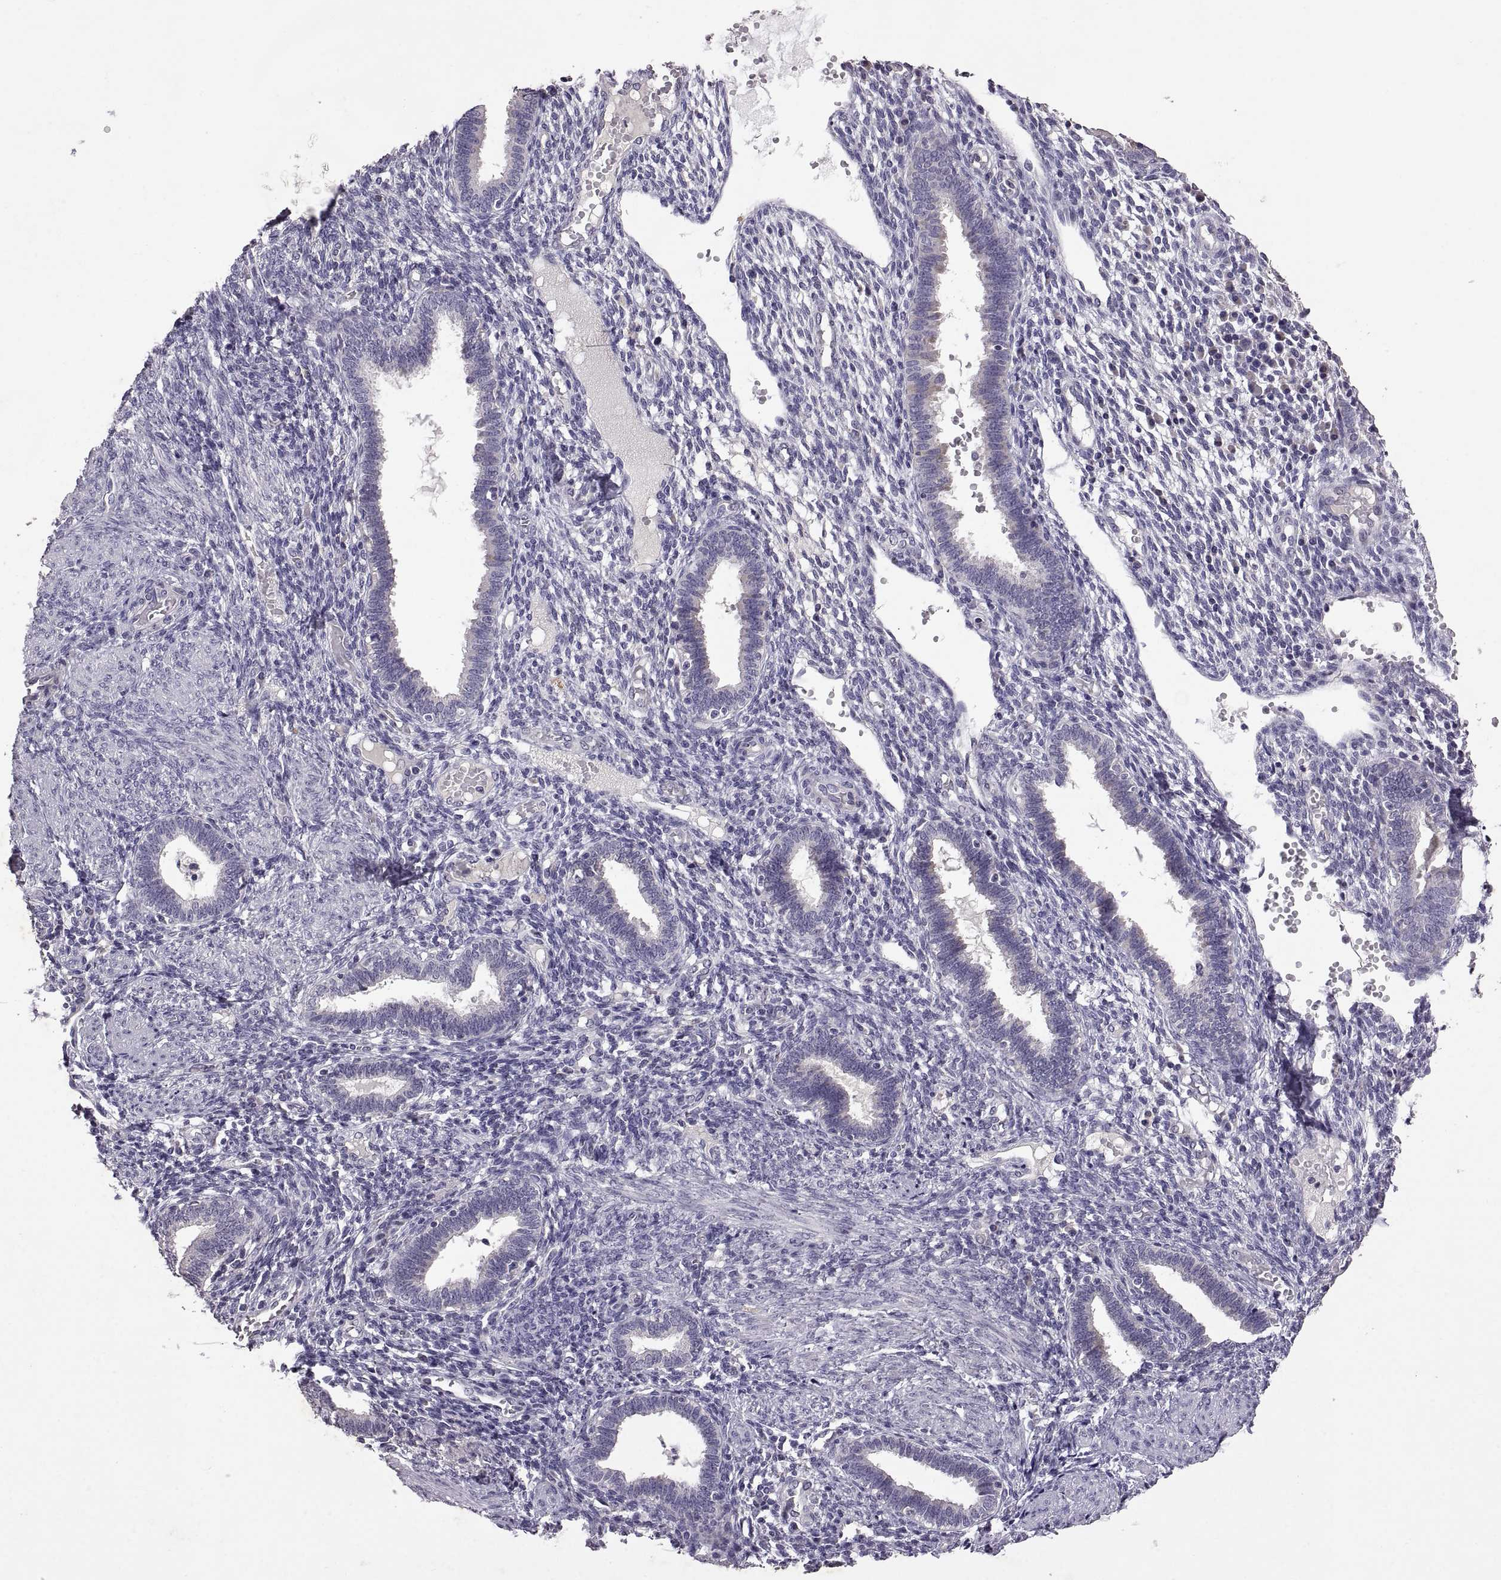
{"staining": {"intensity": "negative", "quantity": "none", "location": "none"}, "tissue": "endometrium", "cell_type": "Cells in endometrial stroma", "image_type": "normal", "snomed": [{"axis": "morphology", "description": "Normal tissue, NOS"}, {"axis": "topography", "description": "Endometrium"}], "caption": "Immunohistochemistry (IHC) of benign endometrium reveals no positivity in cells in endometrial stroma. (Brightfield microscopy of DAB IHC at high magnification).", "gene": "DEFB136", "patient": {"sex": "female", "age": 42}}